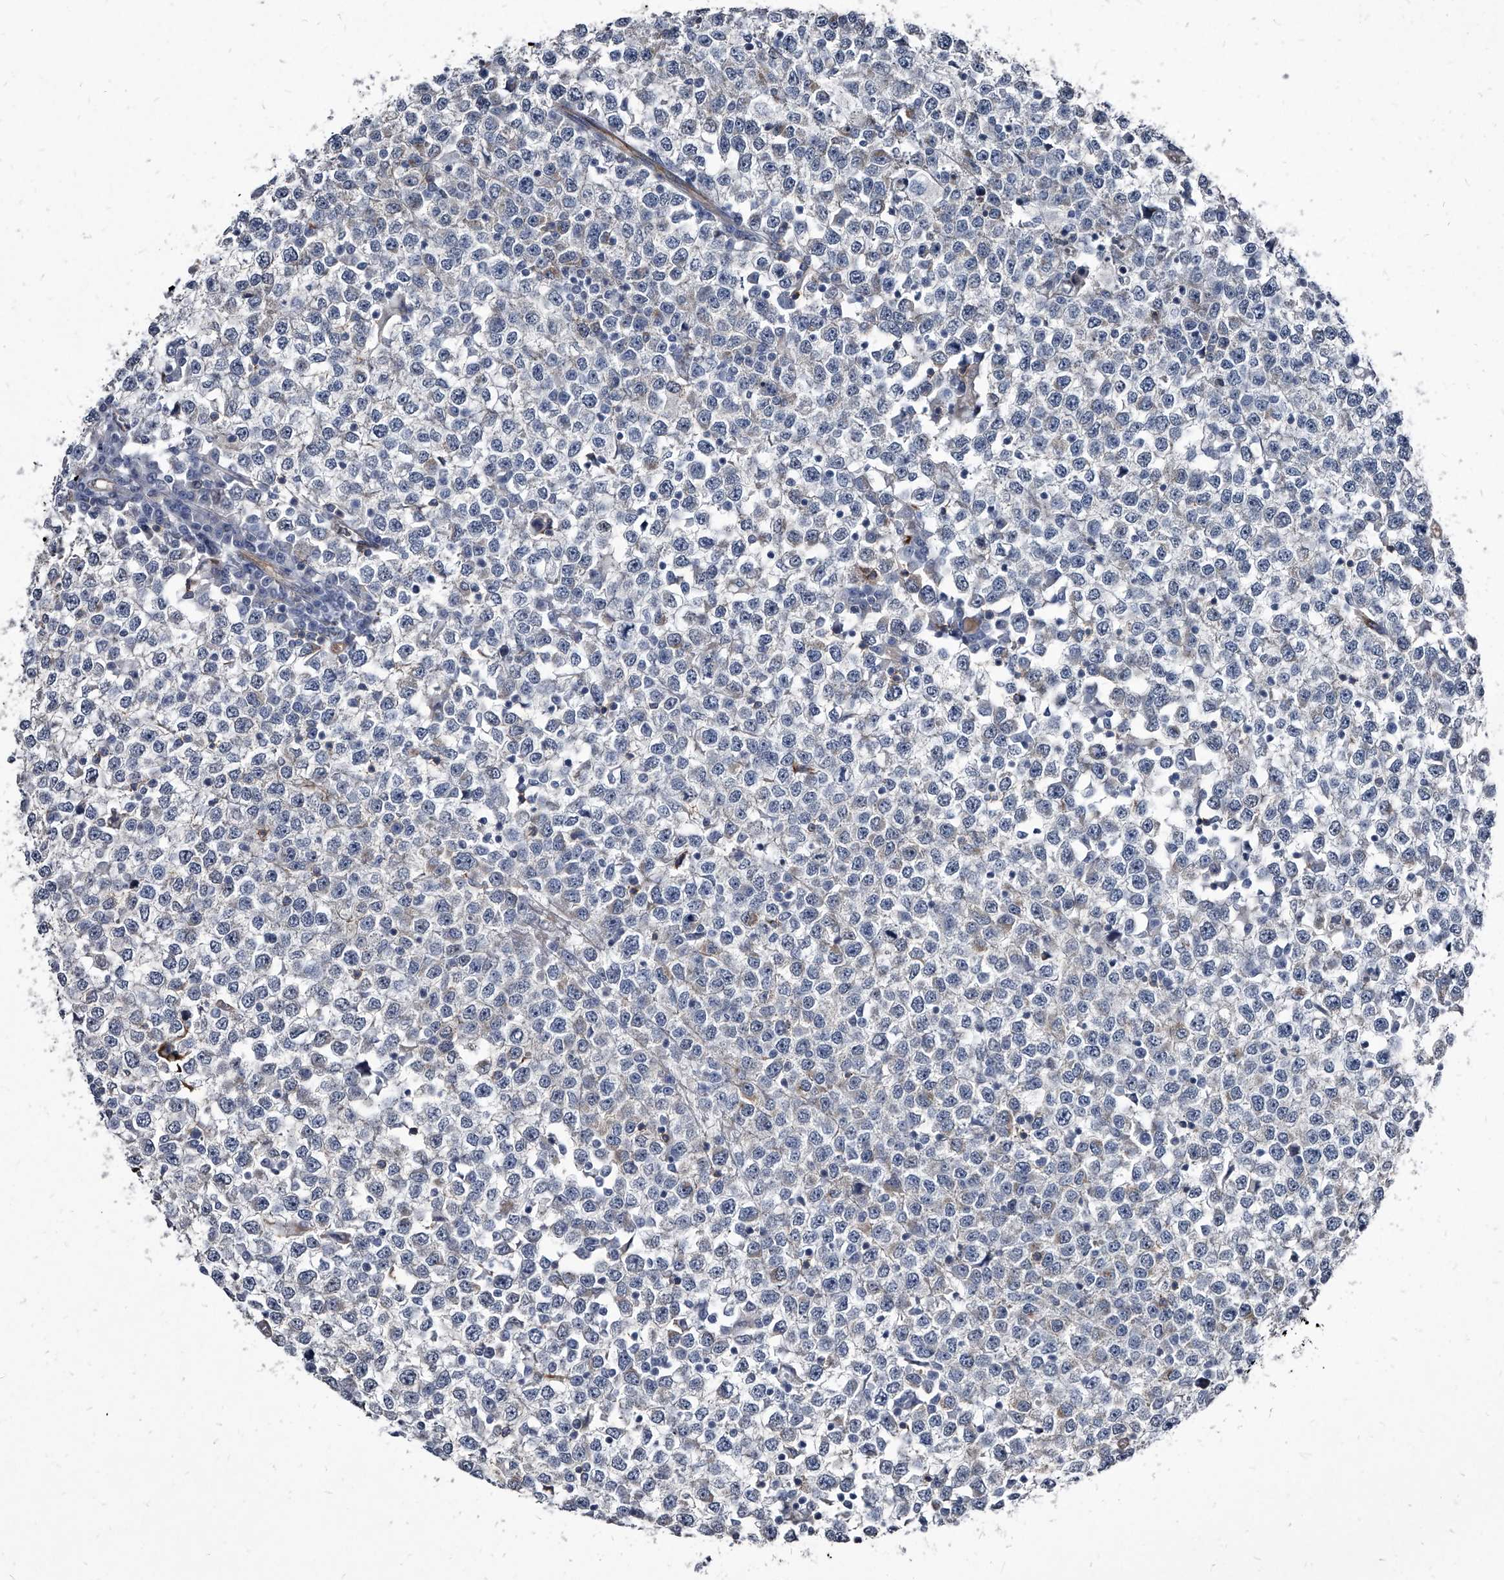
{"staining": {"intensity": "negative", "quantity": "none", "location": "none"}, "tissue": "testis cancer", "cell_type": "Tumor cells", "image_type": "cancer", "snomed": [{"axis": "morphology", "description": "Seminoma, NOS"}, {"axis": "topography", "description": "Testis"}], "caption": "Immunohistochemistry image of human testis cancer stained for a protein (brown), which shows no expression in tumor cells. The staining is performed using DAB (3,3'-diaminobenzidine) brown chromogen with nuclei counter-stained in using hematoxylin.", "gene": "PGLYRP3", "patient": {"sex": "male", "age": 65}}